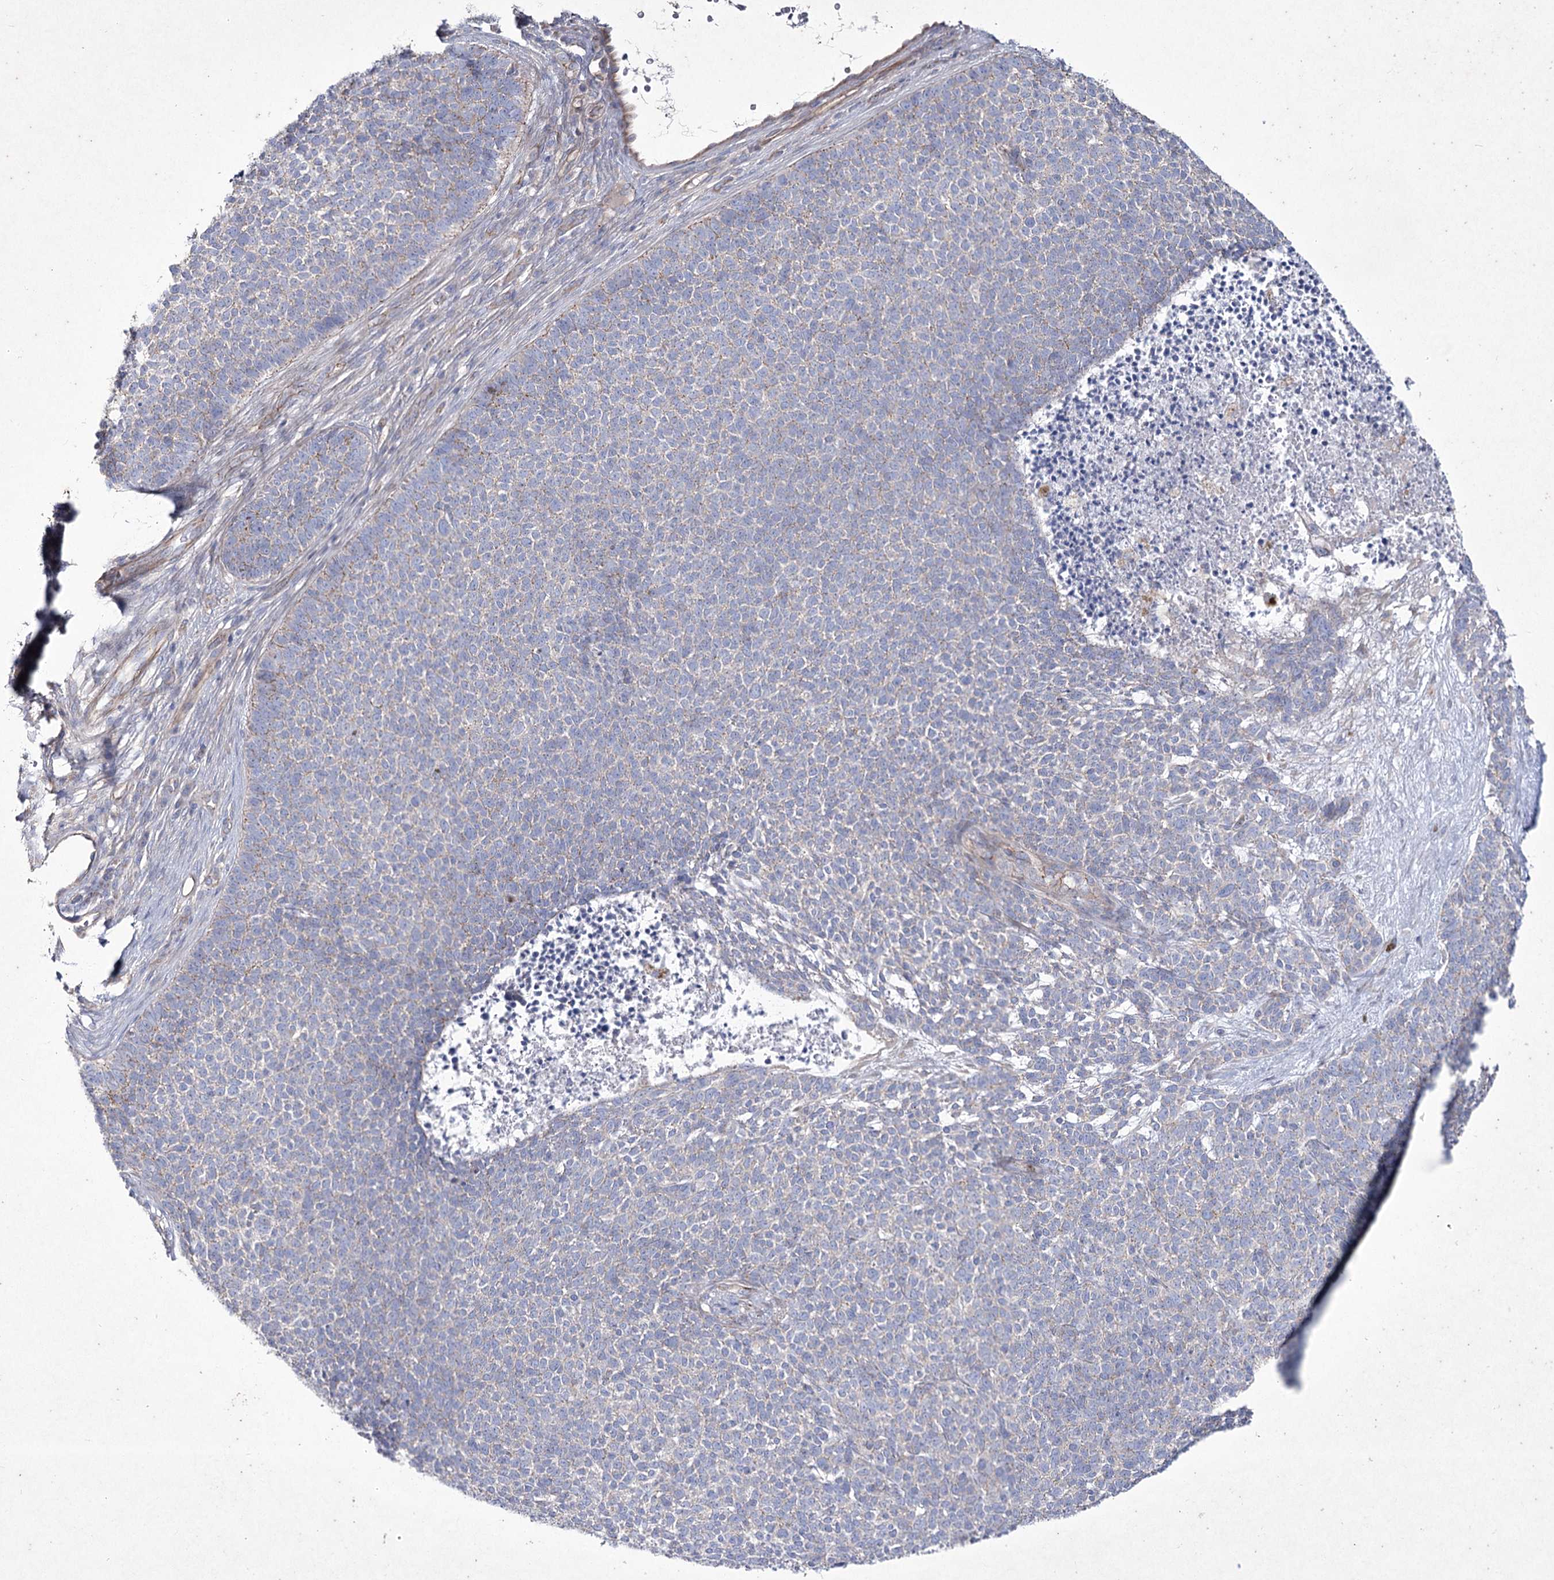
{"staining": {"intensity": "weak", "quantity": "<25%", "location": "cytoplasmic/membranous"}, "tissue": "skin cancer", "cell_type": "Tumor cells", "image_type": "cancer", "snomed": [{"axis": "morphology", "description": "Basal cell carcinoma"}, {"axis": "topography", "description": "Skin"}], "caption": "IHC histopathology image of human skin cancer stained for a protein (brown), which reveals no expression in tumor cells.", "gene": "LDLRAD3", "patient": {"sex": "female", "age": 84}}